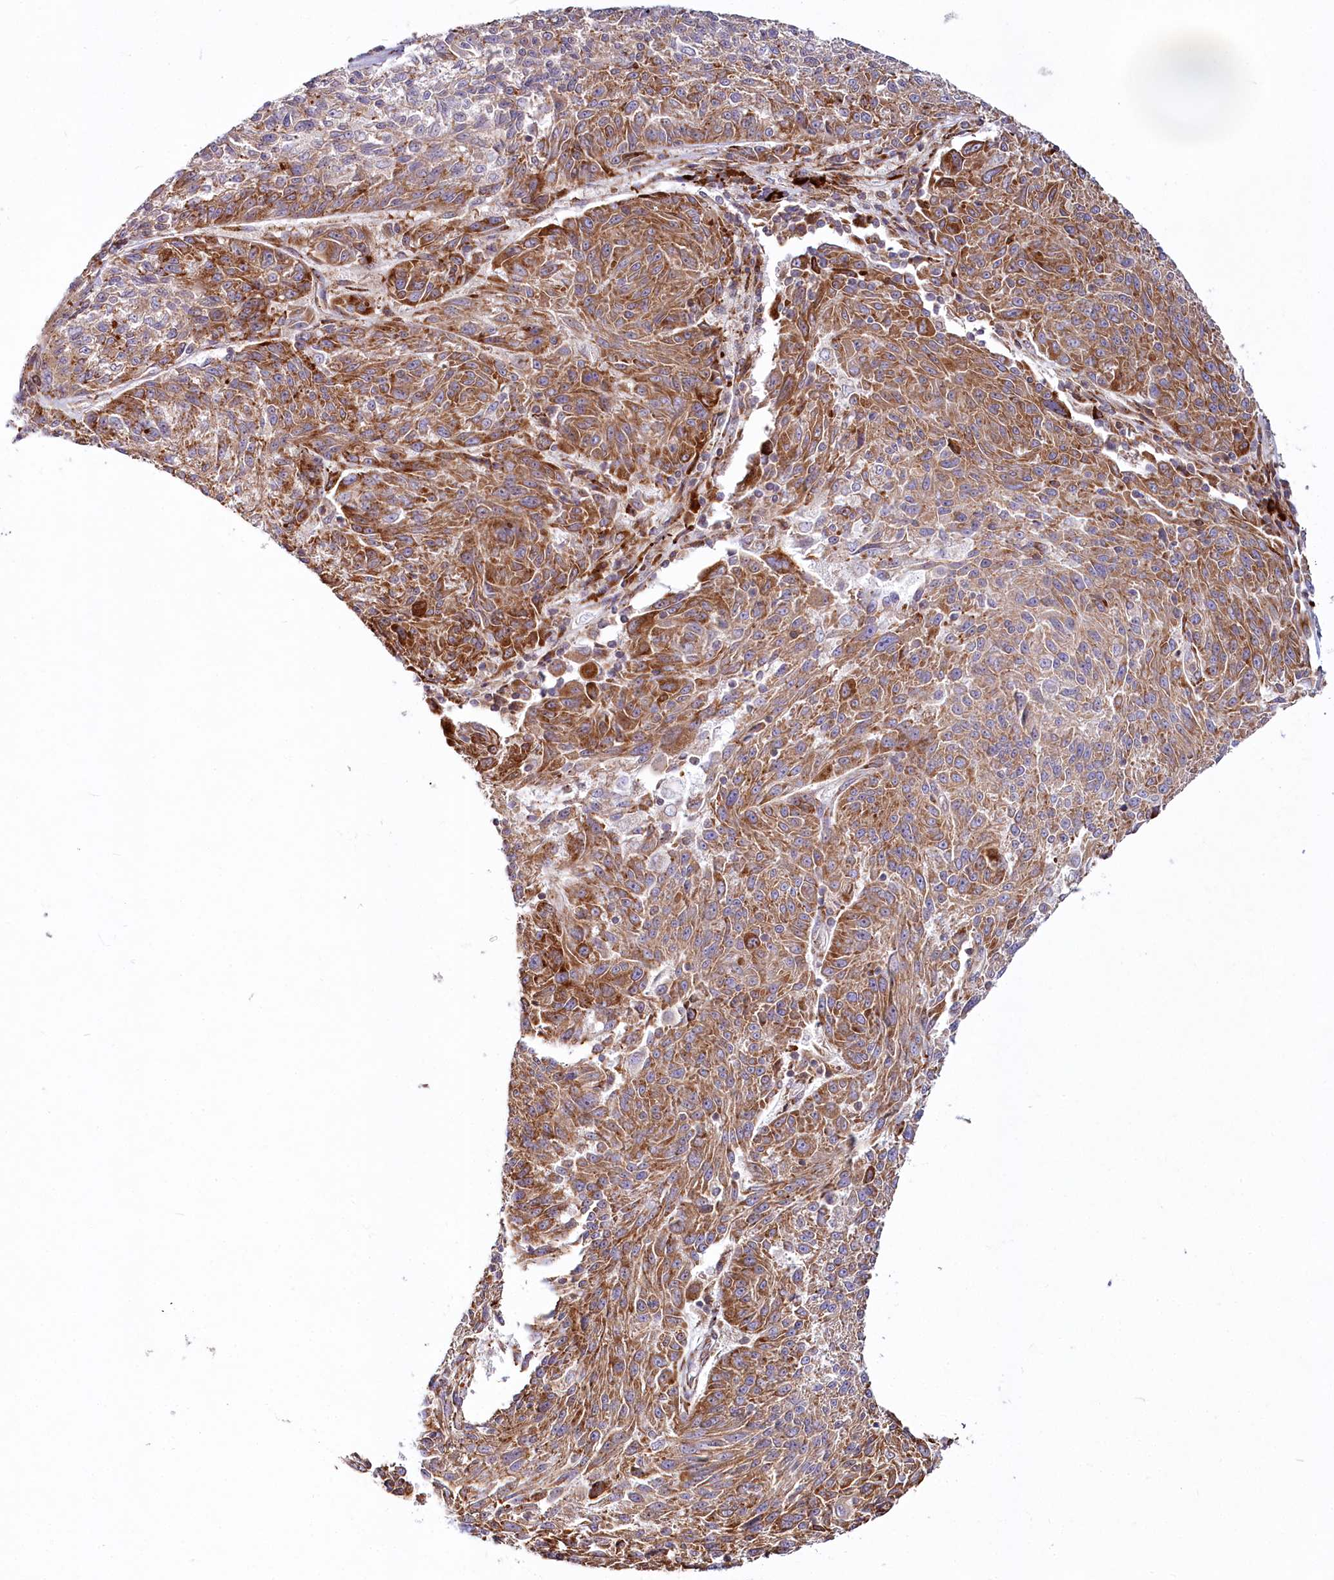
{"staining": {"intensity": "moderate", "quantity": "25%-75%", "location": "cytoplasmic/membranous"}, "tissue": "melanoma", "cell_type": "Tumor cells", "image_type": "cancer", "snomed": [{"axis": "morphology", "description": "Malignant melanoma, NOS"}, {"axis": "topography", "description": "Skin"}], "caption": "Human melanoma stained with a brown dye exhibits moderate cytoplasmic/membranous positive positivity in approximately 25%-75% of tumor cells.", "gene": "POGLUT1", "patient": {"sex": "male", "age": 53}}